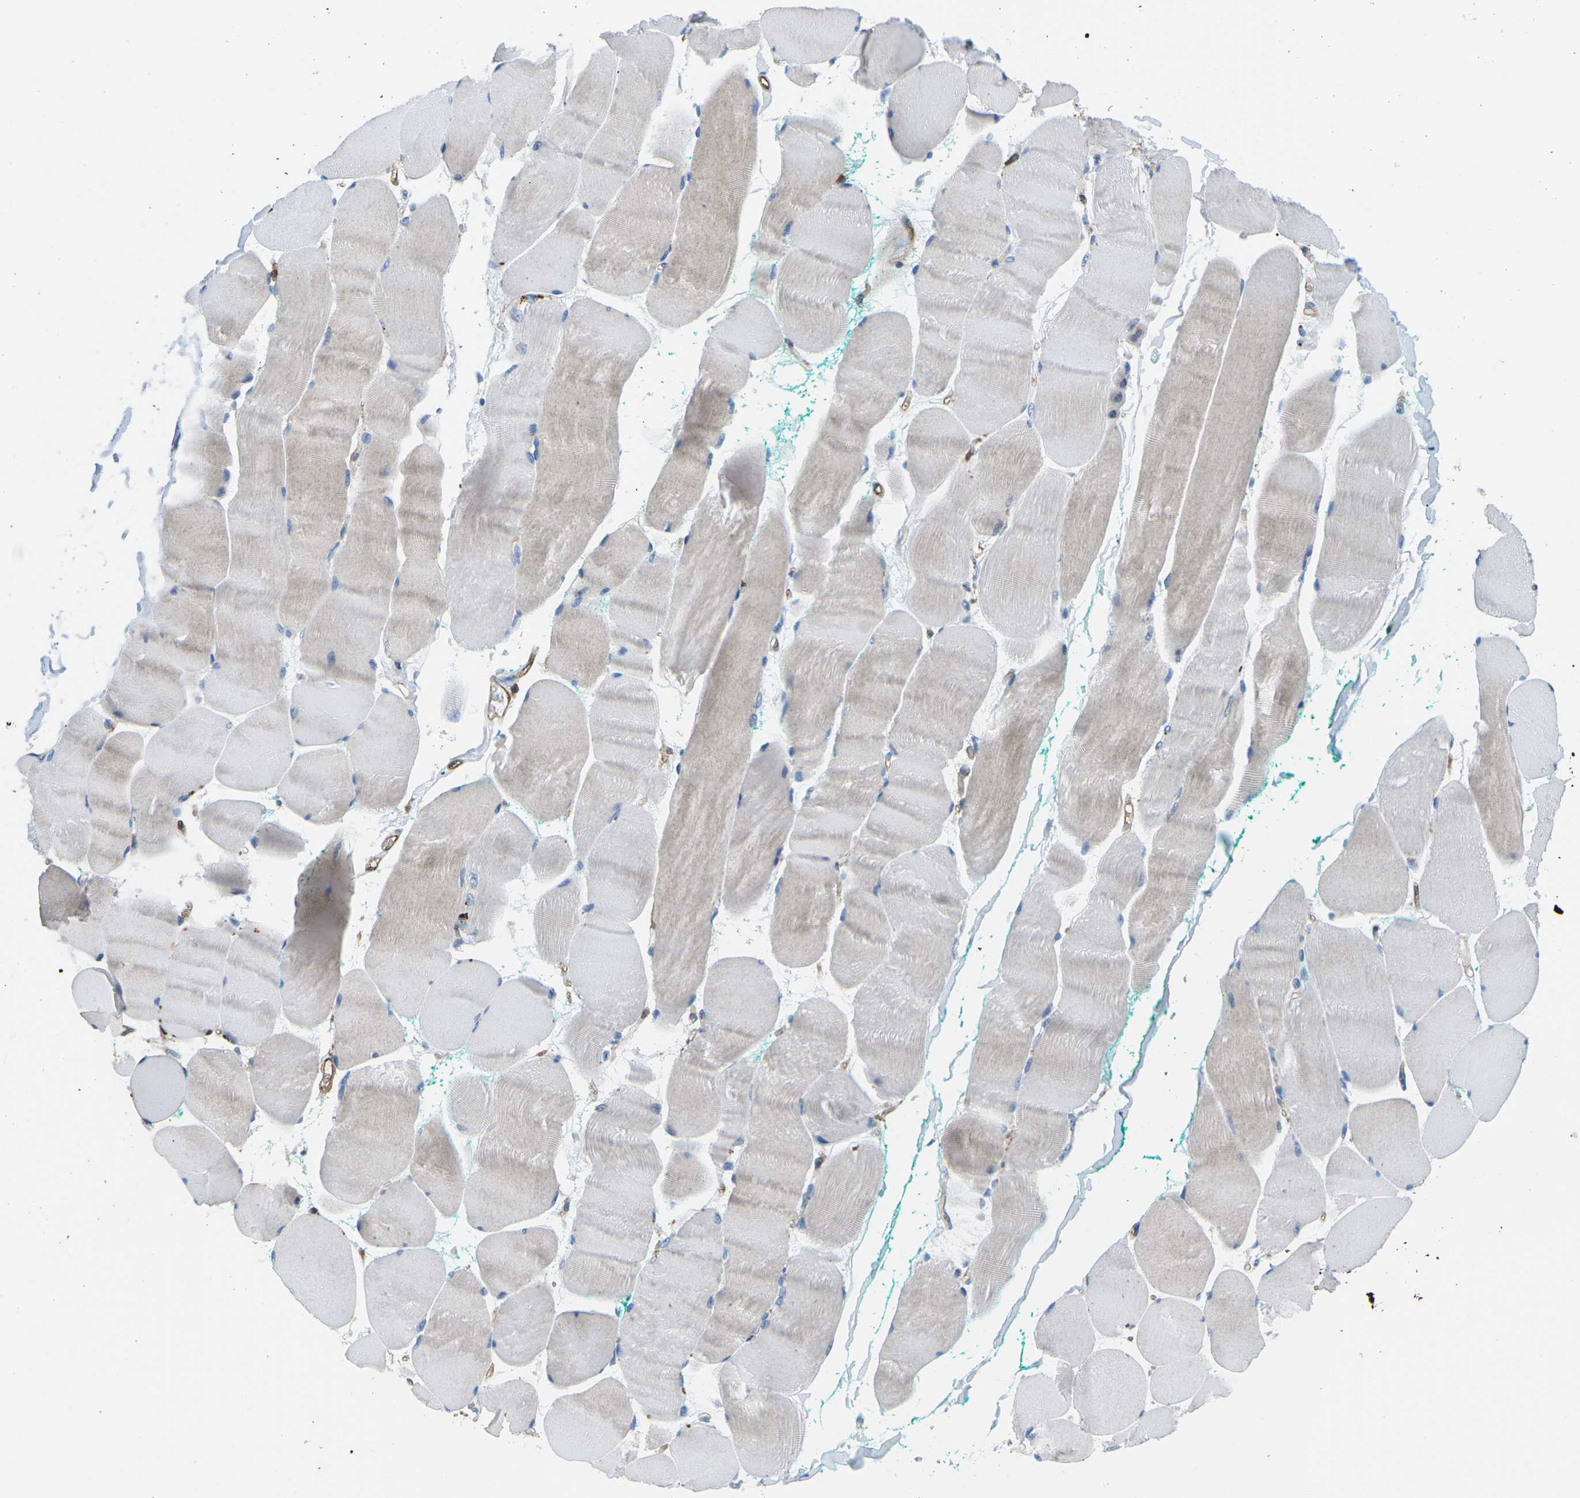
{"staining": {"intensity": "negative", "quantity": "none", "location": "none"}, "tissue": "skeletal muscle", "cell_type": "Myocytes", "image_type": "normal", "snomed": [{"axis": "morphology", "description": "Normal tissue, NOS"}, {"axis": "morphology", "description": "Squamous cell carcinoma, NOS"}, {"axis": "topography", "description": "Skeletal muscle"}], "caption": "A high-resolution histopathology image shows IHC staining of normal skeletal muscle, which demonstrates no significant staining in myocytes. (Brightfield microscopy of DAB immunohistochemistry at high magnification).", "gene": "HLA", "patient": {"sex": "male", "age": 51}}